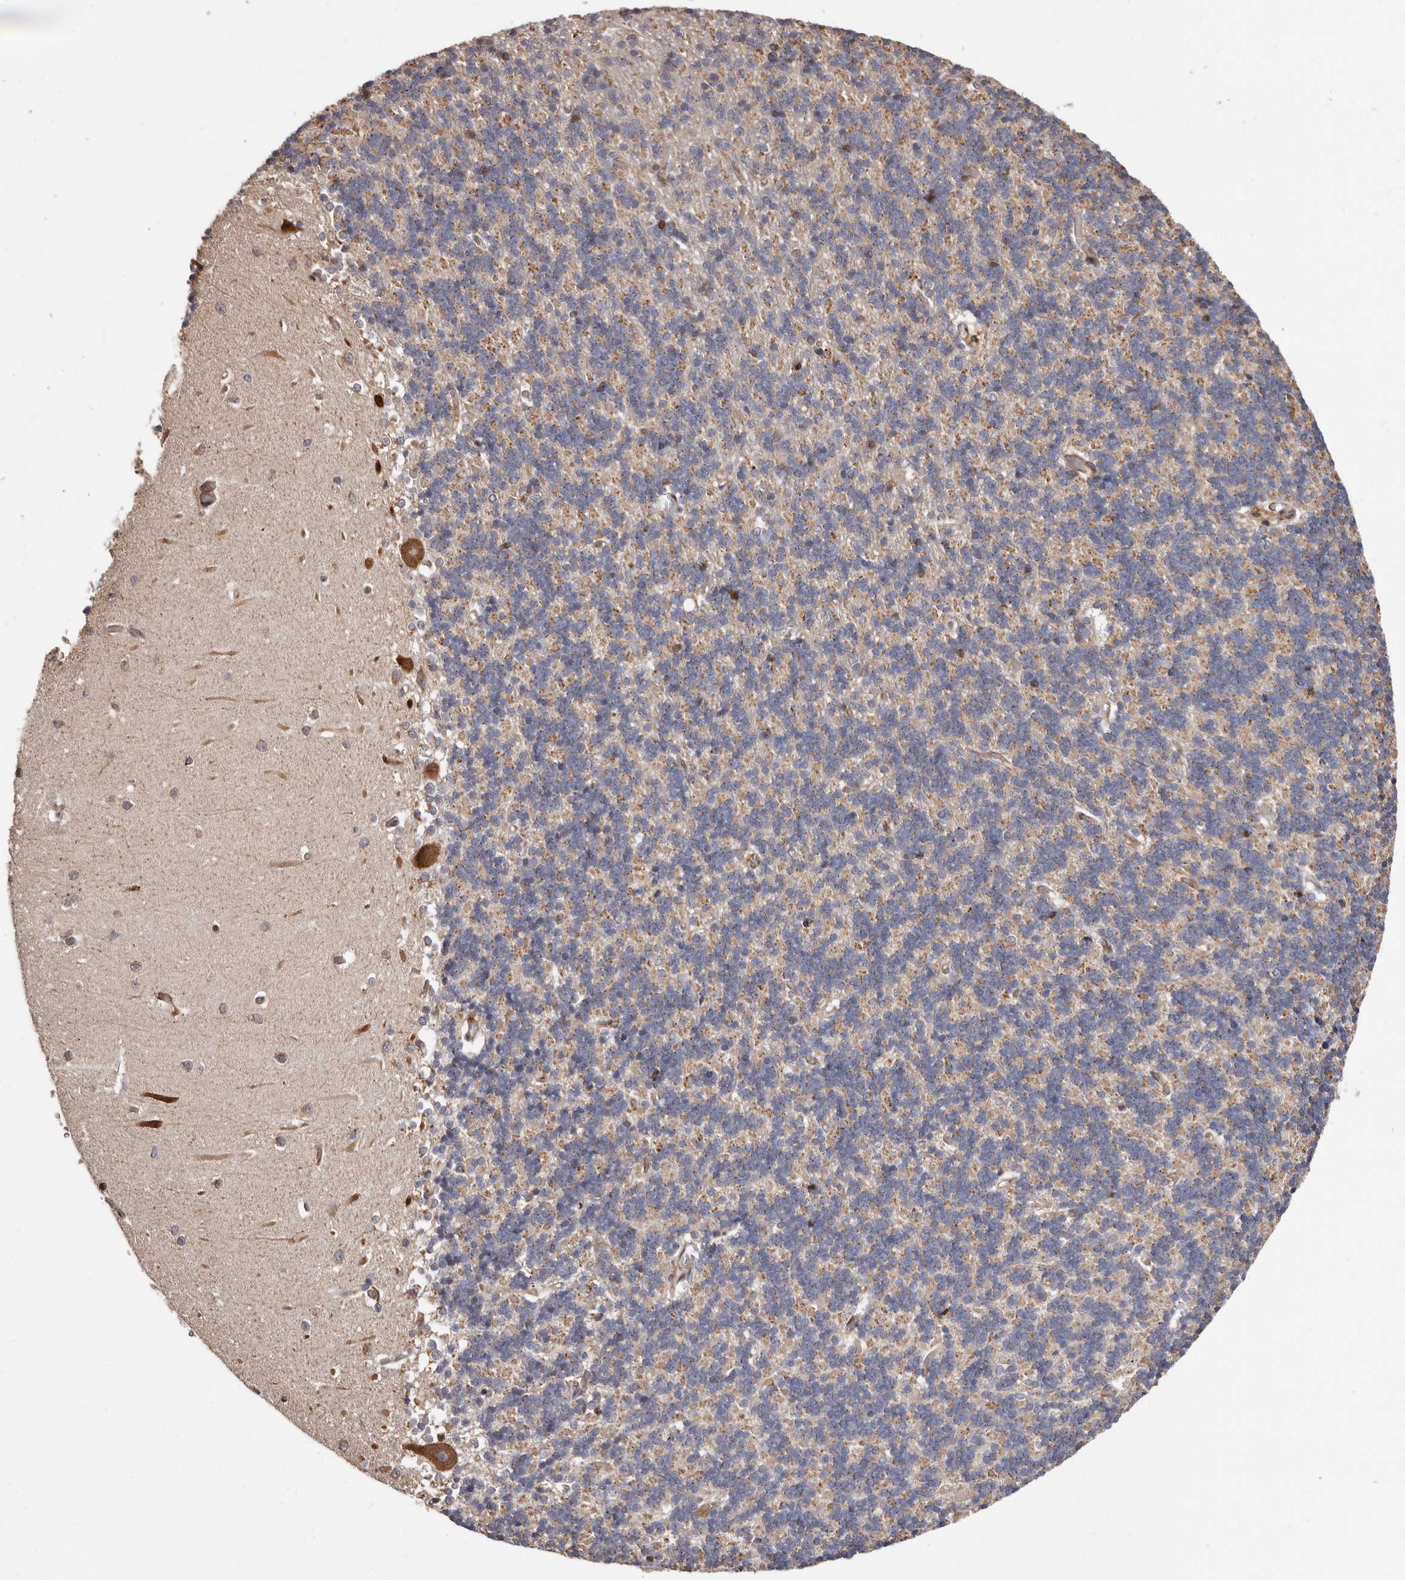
{"staining": {"intensity": "moderate", "quantity": "<25%", "location": "cytoplasmic/membranous,nuclear"}, "tissue": "cerebellum", "cell_type": "Cells in granular layer", "image_type": "normal", "snomed": [{"axis": "morphology", "description": "Normal tissue, NOS"}, {"axis": "topography", "description": "Cerebellum"}], "caption": "Protein expression by immunohistochemistry (IHC) demonstrates moderate cytoplasmic/membranous,nuclear staining in about <25% of cells in granular layer in unremarkable cerebellum.", "gene": "GPR27", "patient": {"sex": "male", "age": 37}}